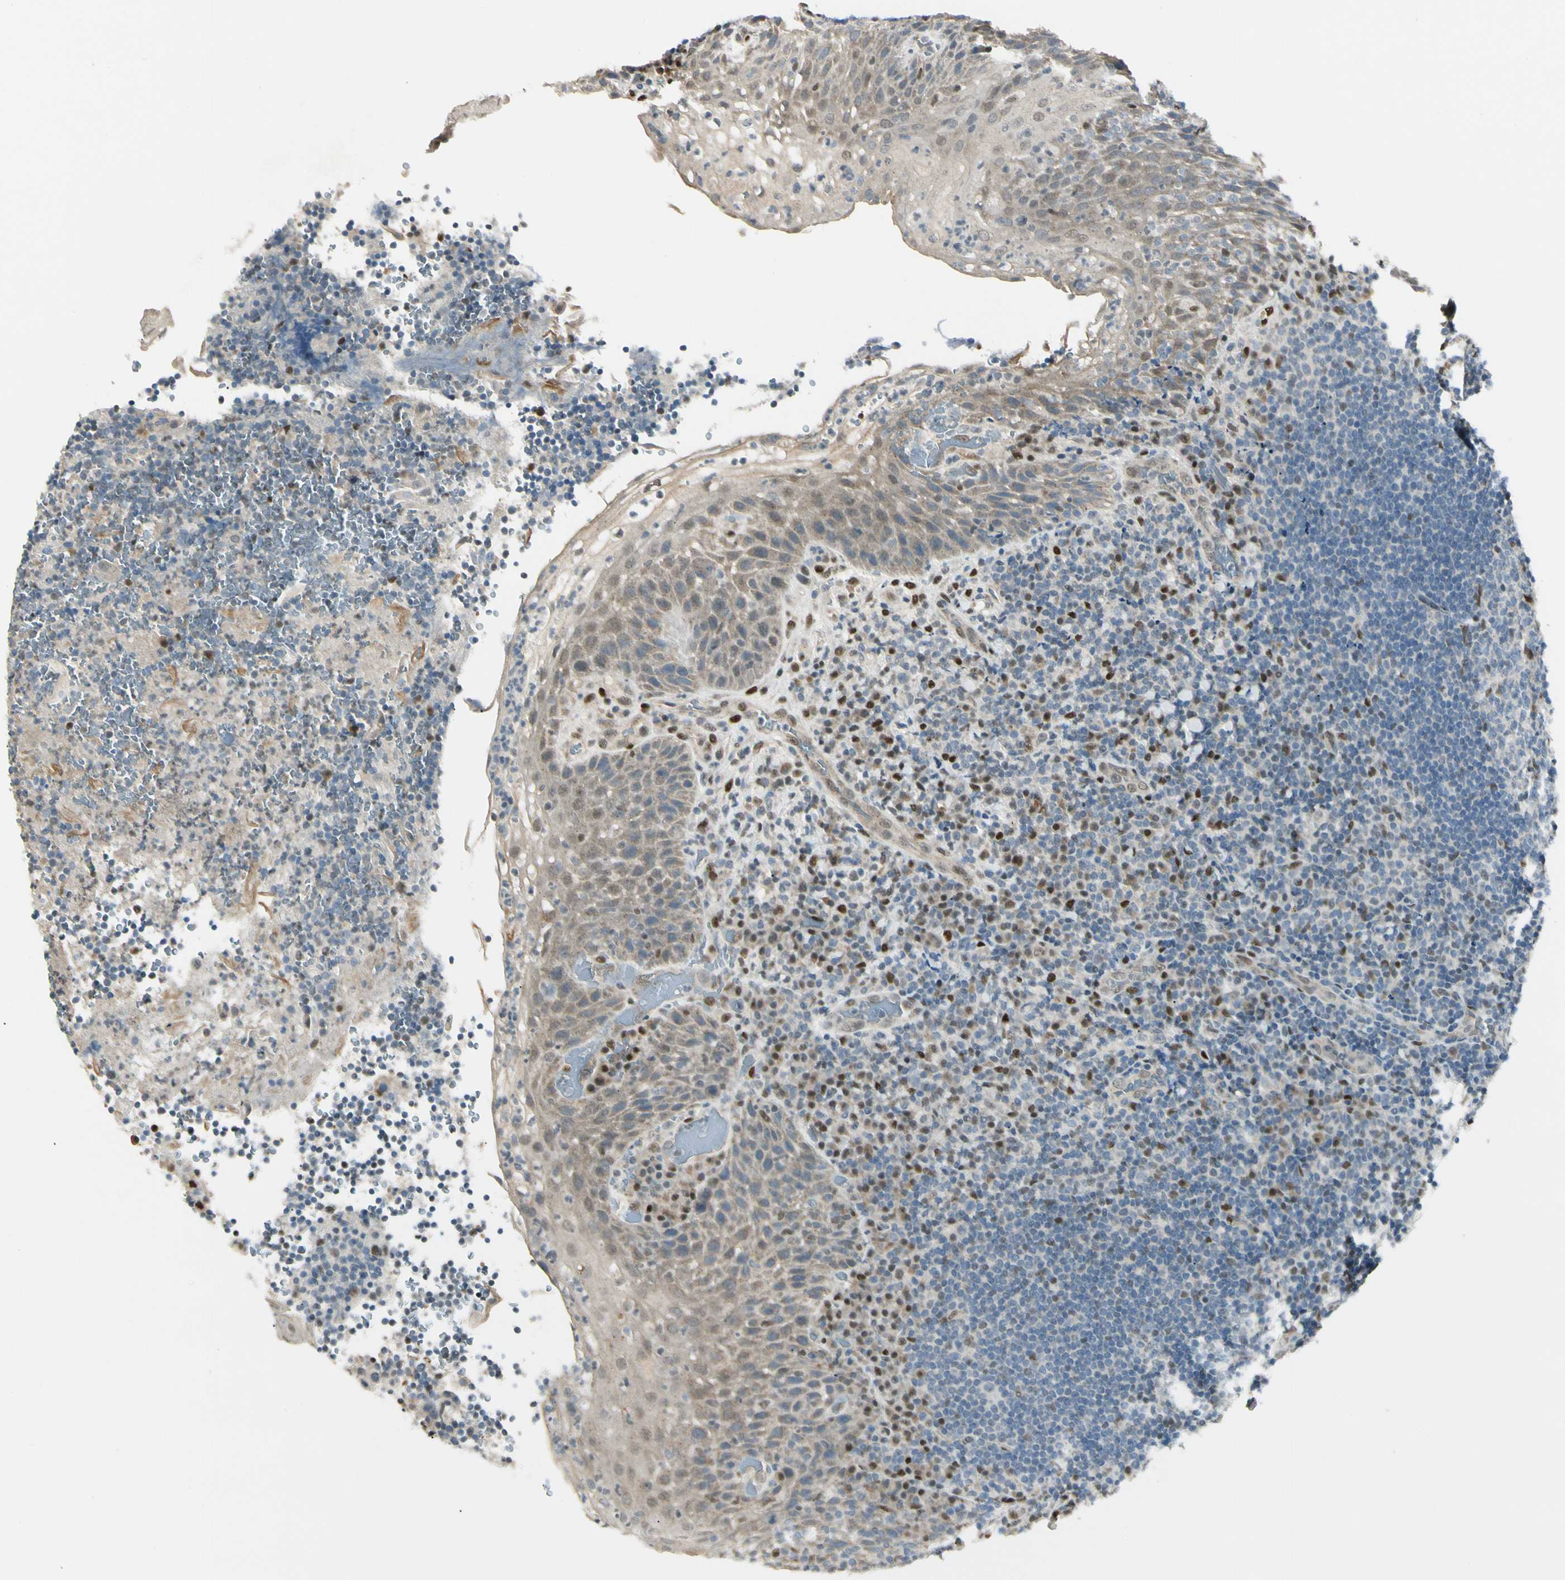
{"staining": {"intensity": "moderate", "quantity": "<25%", "location": "nuclear"}, "tissue": "lymphoma", "cell_type": "Tumor cells", "image_type": "cancer", "snomed": [{"axis": "morphology", "description": "Malignant lymphoma, non-Hodgkin's type, High grade"}, {"axis": "topography", "description": "Tonsil"}], "caption": "Lymphoma was stained to show a protein in brown. There is low levels of moderate nuclear staining in approximately <25% of tumor cells.", "gene": "ATXN1", "patient": {"sex": "female", "age": 36}}